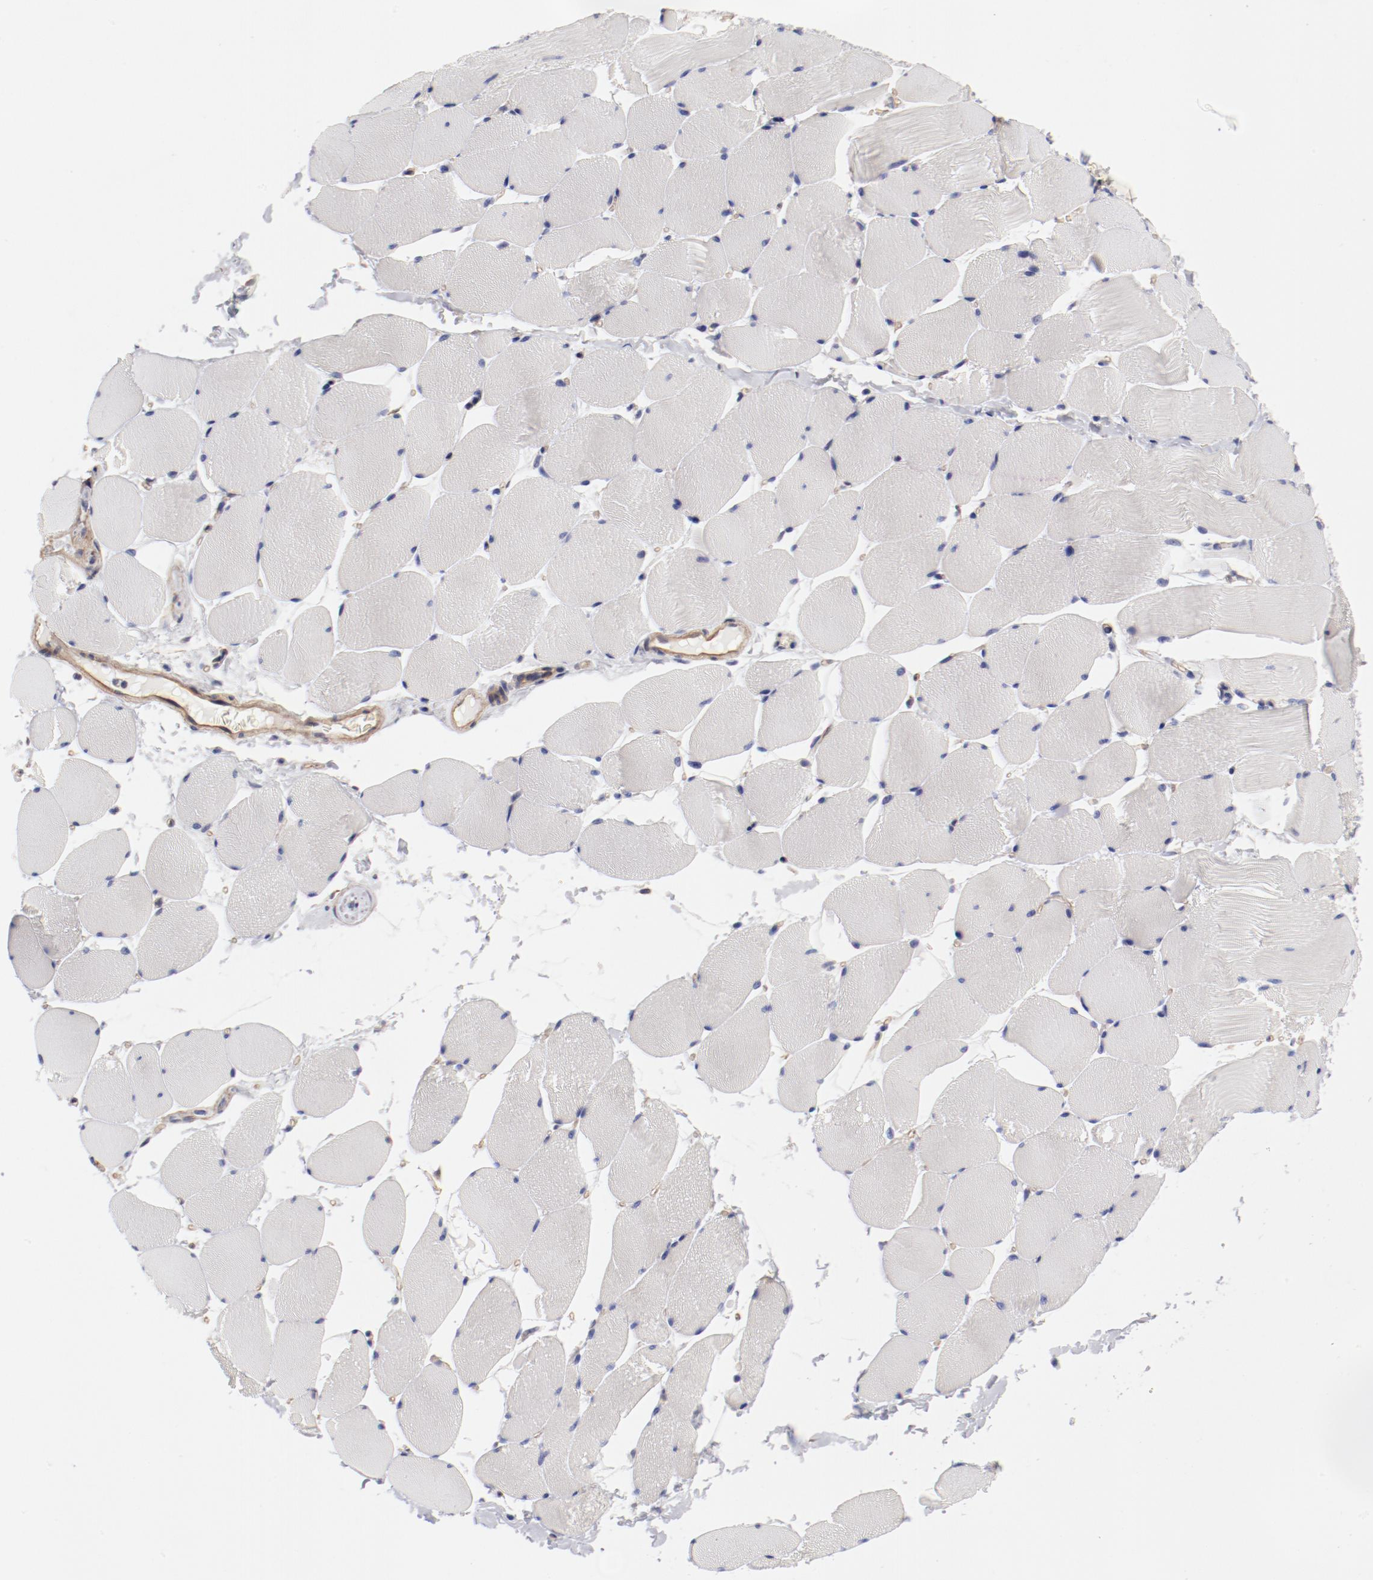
{"staining": {"intensity": "negative", "quantity": "none", "location": "none"}, "tissue": "skeletal muscle", "cell_type": "Myocytes", "image_type": "normal", "snomed": [{"axis": "morphology", "description": "Normal tissue, NOS"}, {"axis": "topography", "description": "Skeletal muscle"}], "caption": "IHC image of benign human skeletal muscle stained for a protein (brown), which demonstrates no positivity in myocytes. Brightfield microscopy of immunohistochemistry (IHC) stained with DAB (3,3'-diaminobenzidine) (brown) and hematoxylin (blue), captured at high magnification.", "gene": "LAX1", "patient": {"sex": "male", "age": 62}}